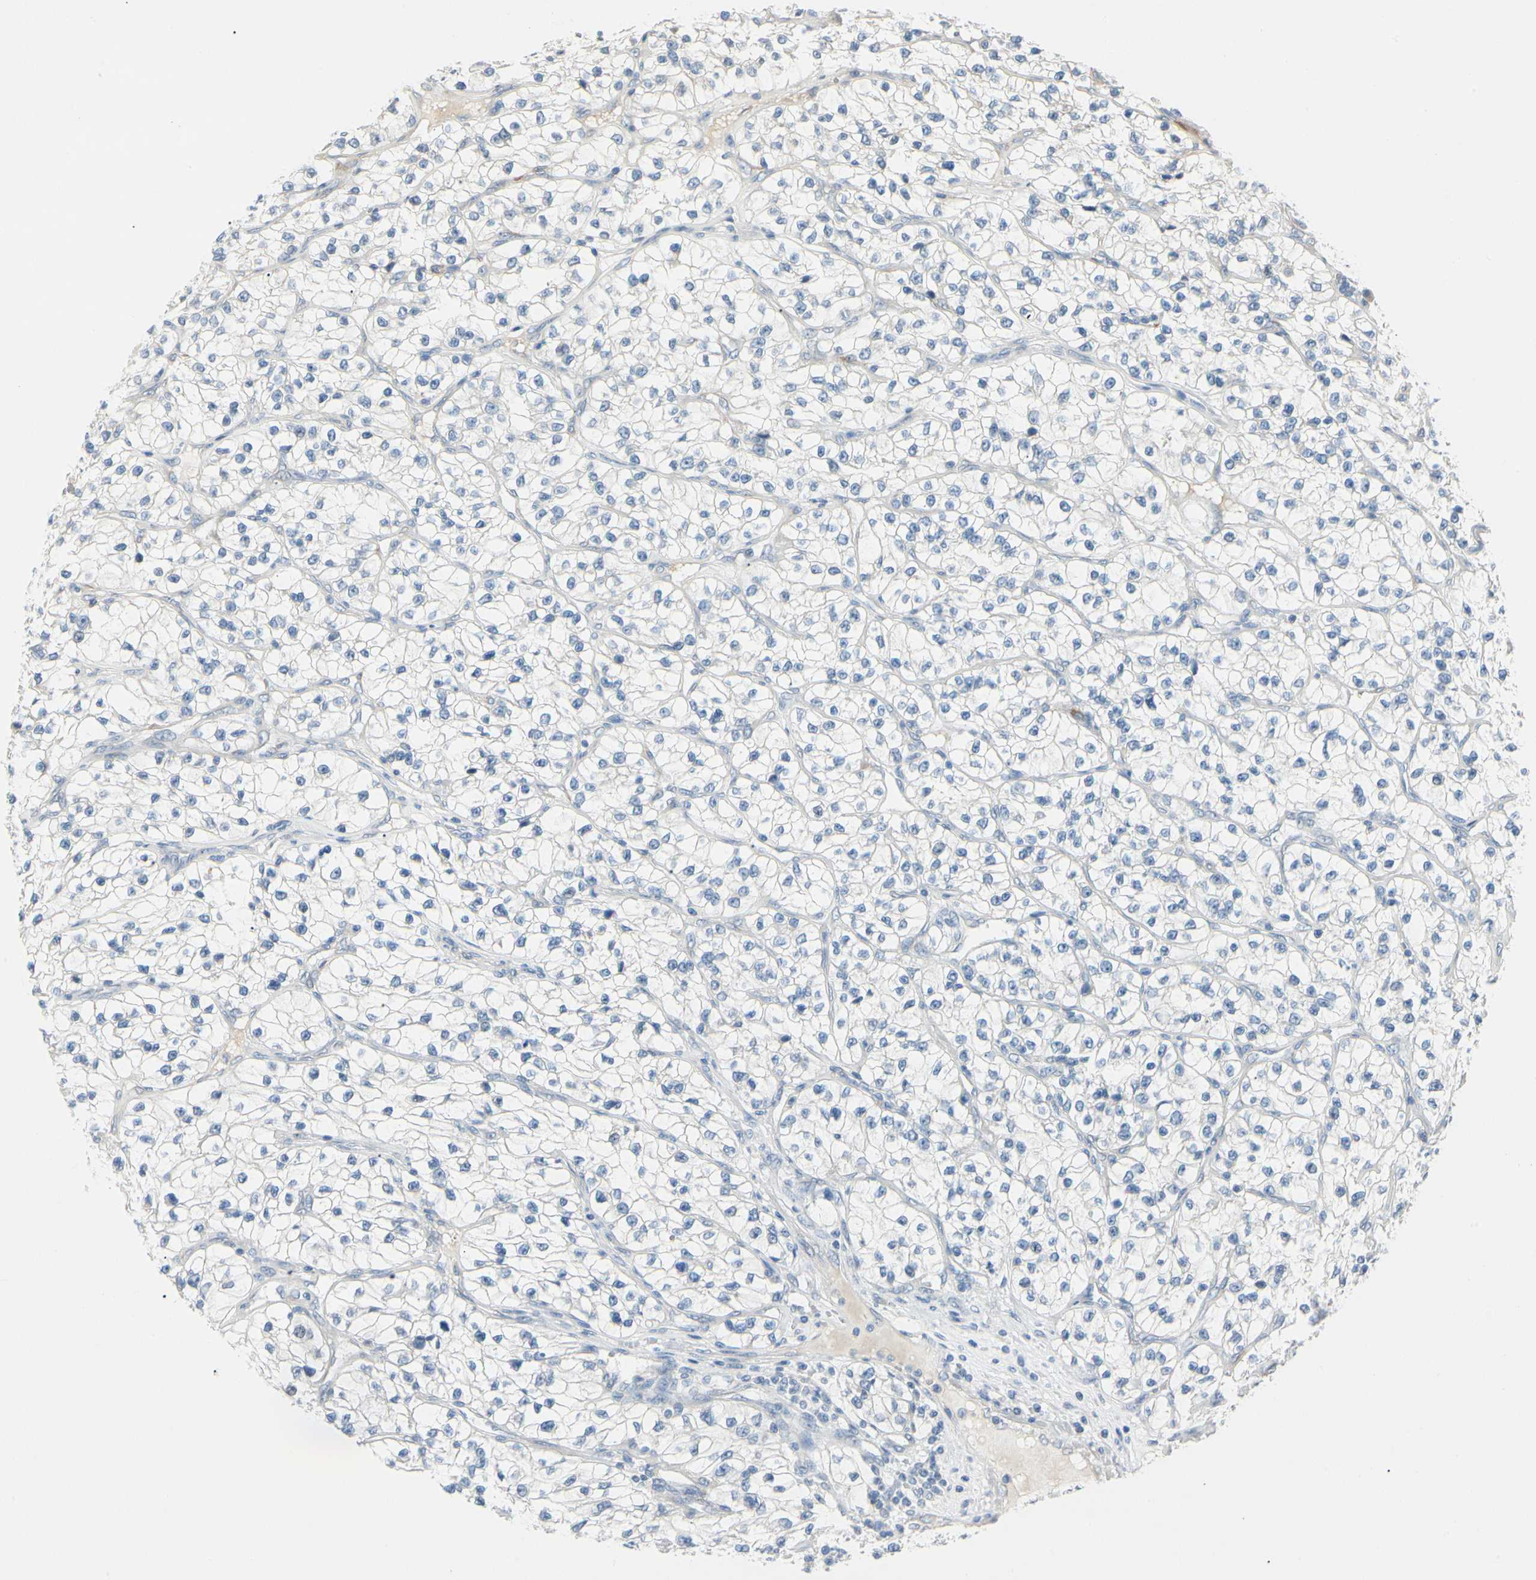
{"staining": {"intensity": "negative", "quantity": "none", "location": "none"}, "tissue": "renal cancer", "cell_type": "Tumor cells", "image_type": "cancer", "snomed": [{"axis": "morphology", "description": "Adenocarcinoma, NOS"}, {"axis": "topography", "description": "Kidney"}], "caption": "Tumor cells show no significant staining in renal adenocarcinoma. The staining was performed using DAB to visualize the protein expression in brown, while the nuclei were stained in blue with hematoxylin (Magnification: 20x).", "gene": "AMPH", "patient": {"sex": "female", "age": 57}}